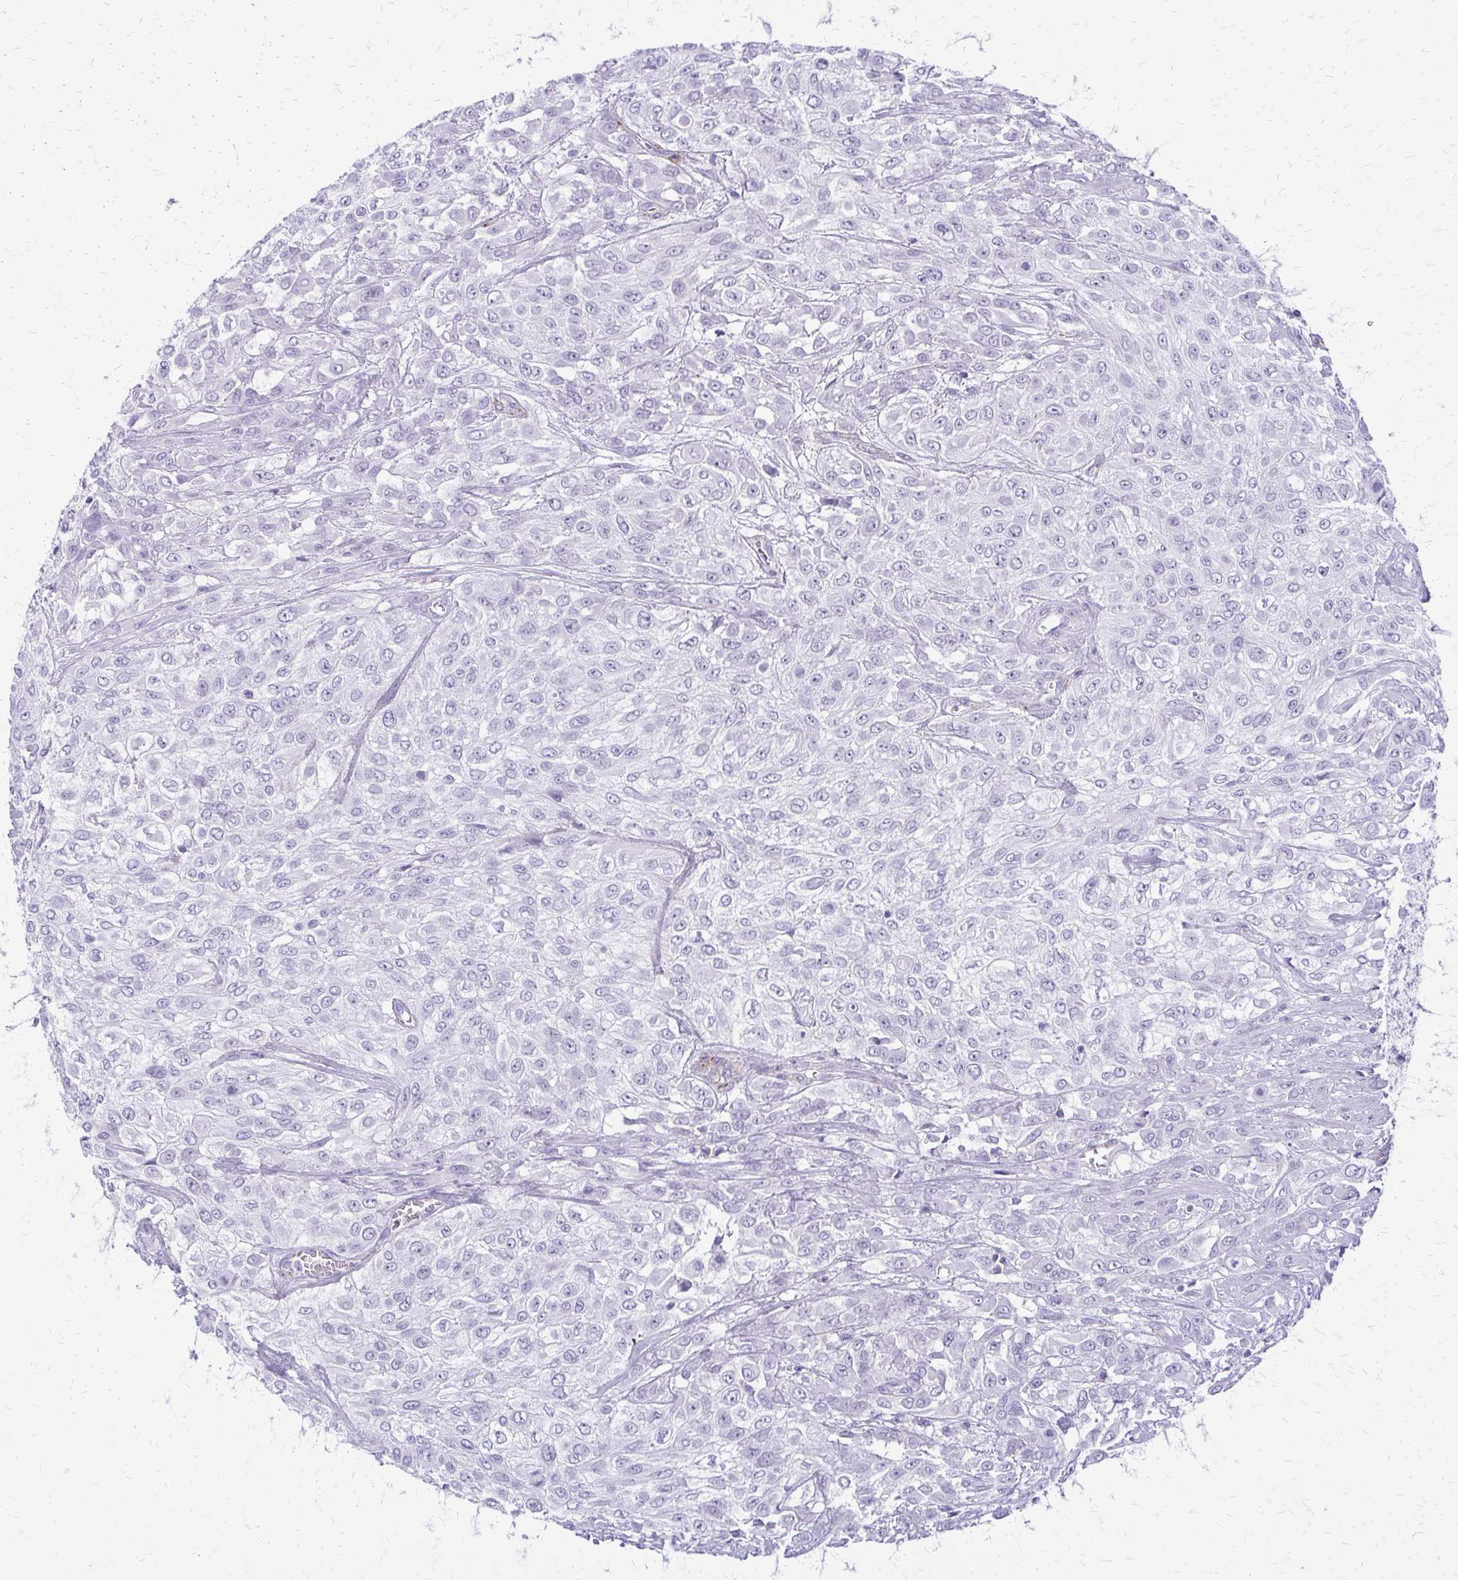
{"staining": {"intensity": "negative", "quantity": "none", "location": "none"}, "tissue": "urothelial cancer", "cell_type": "Tumor cells", "image_type": "cancer", "snomed": [{"axis": "morphology", "description": "Urothelial carcinoma, High grade"}, {"axis": "topography", "description": "Urinary bladder"}], "caption": "Human urothelial carcinoma (high-grade) stained for a protein using immunohistochemistry displays no positivity in tumor cells.", "gene": "FAM162B", "patient": {"sex": "male", "age": 57}}